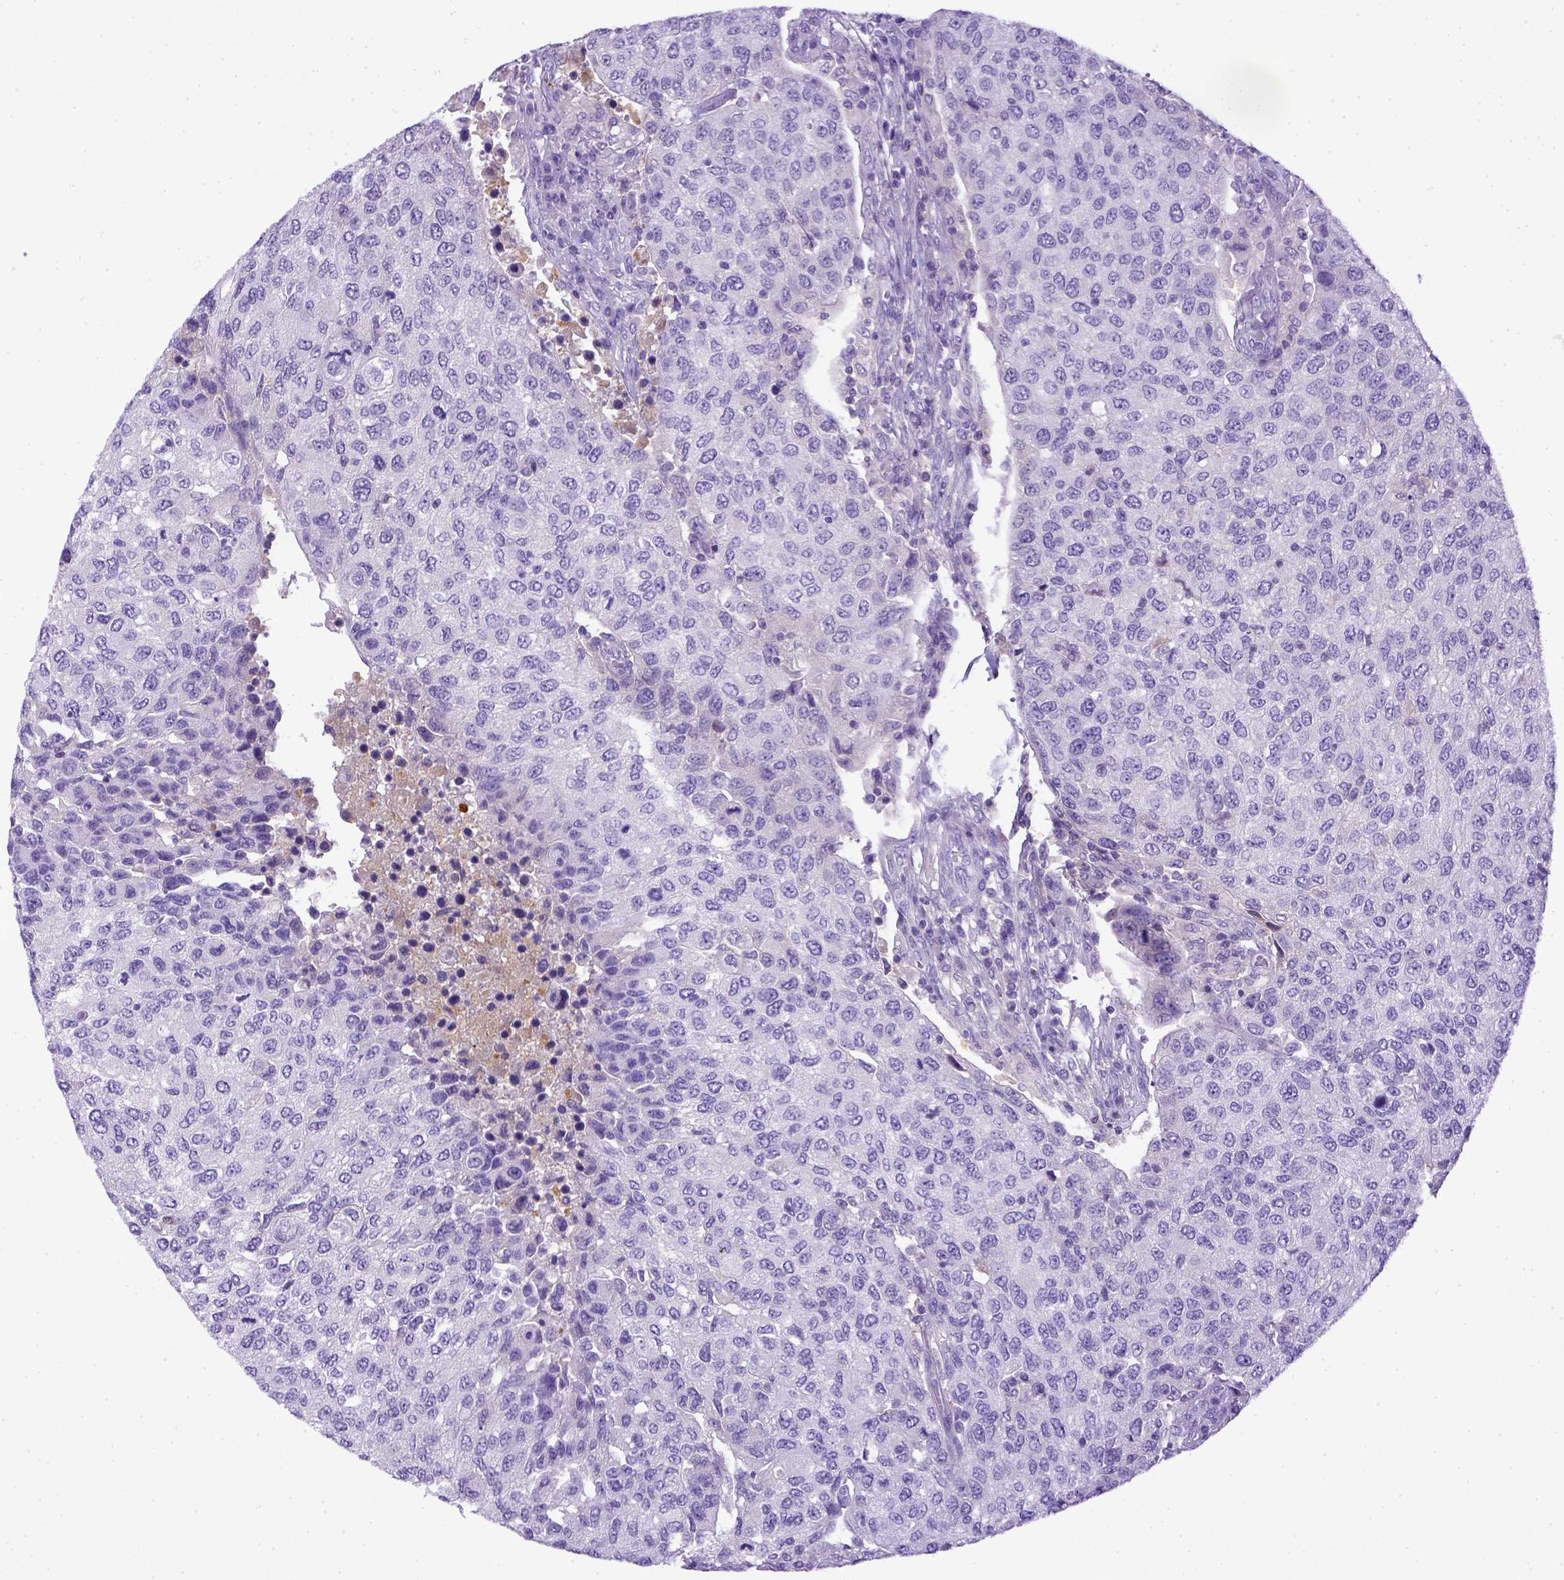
{"staining": {"intensity": "negative", "quantity": "none", "location": "none"}, "tissue": "urothelial cancer", "cell_type": "Tumor cells", "image_type": "cancer", "snomed": [{"axis": "morphology", "description": "Urothelial carcinoma, High grade"}, {"axis": "topography", "description": "Urinary bladder"}], "caption": "A histopathology image of urothelial carcinoma (high-grade) stained for a protein demonstrates no brown staining in tumor cells.", "gene": "ITIH4", "patient": {"sex": "female", "age": 78}}